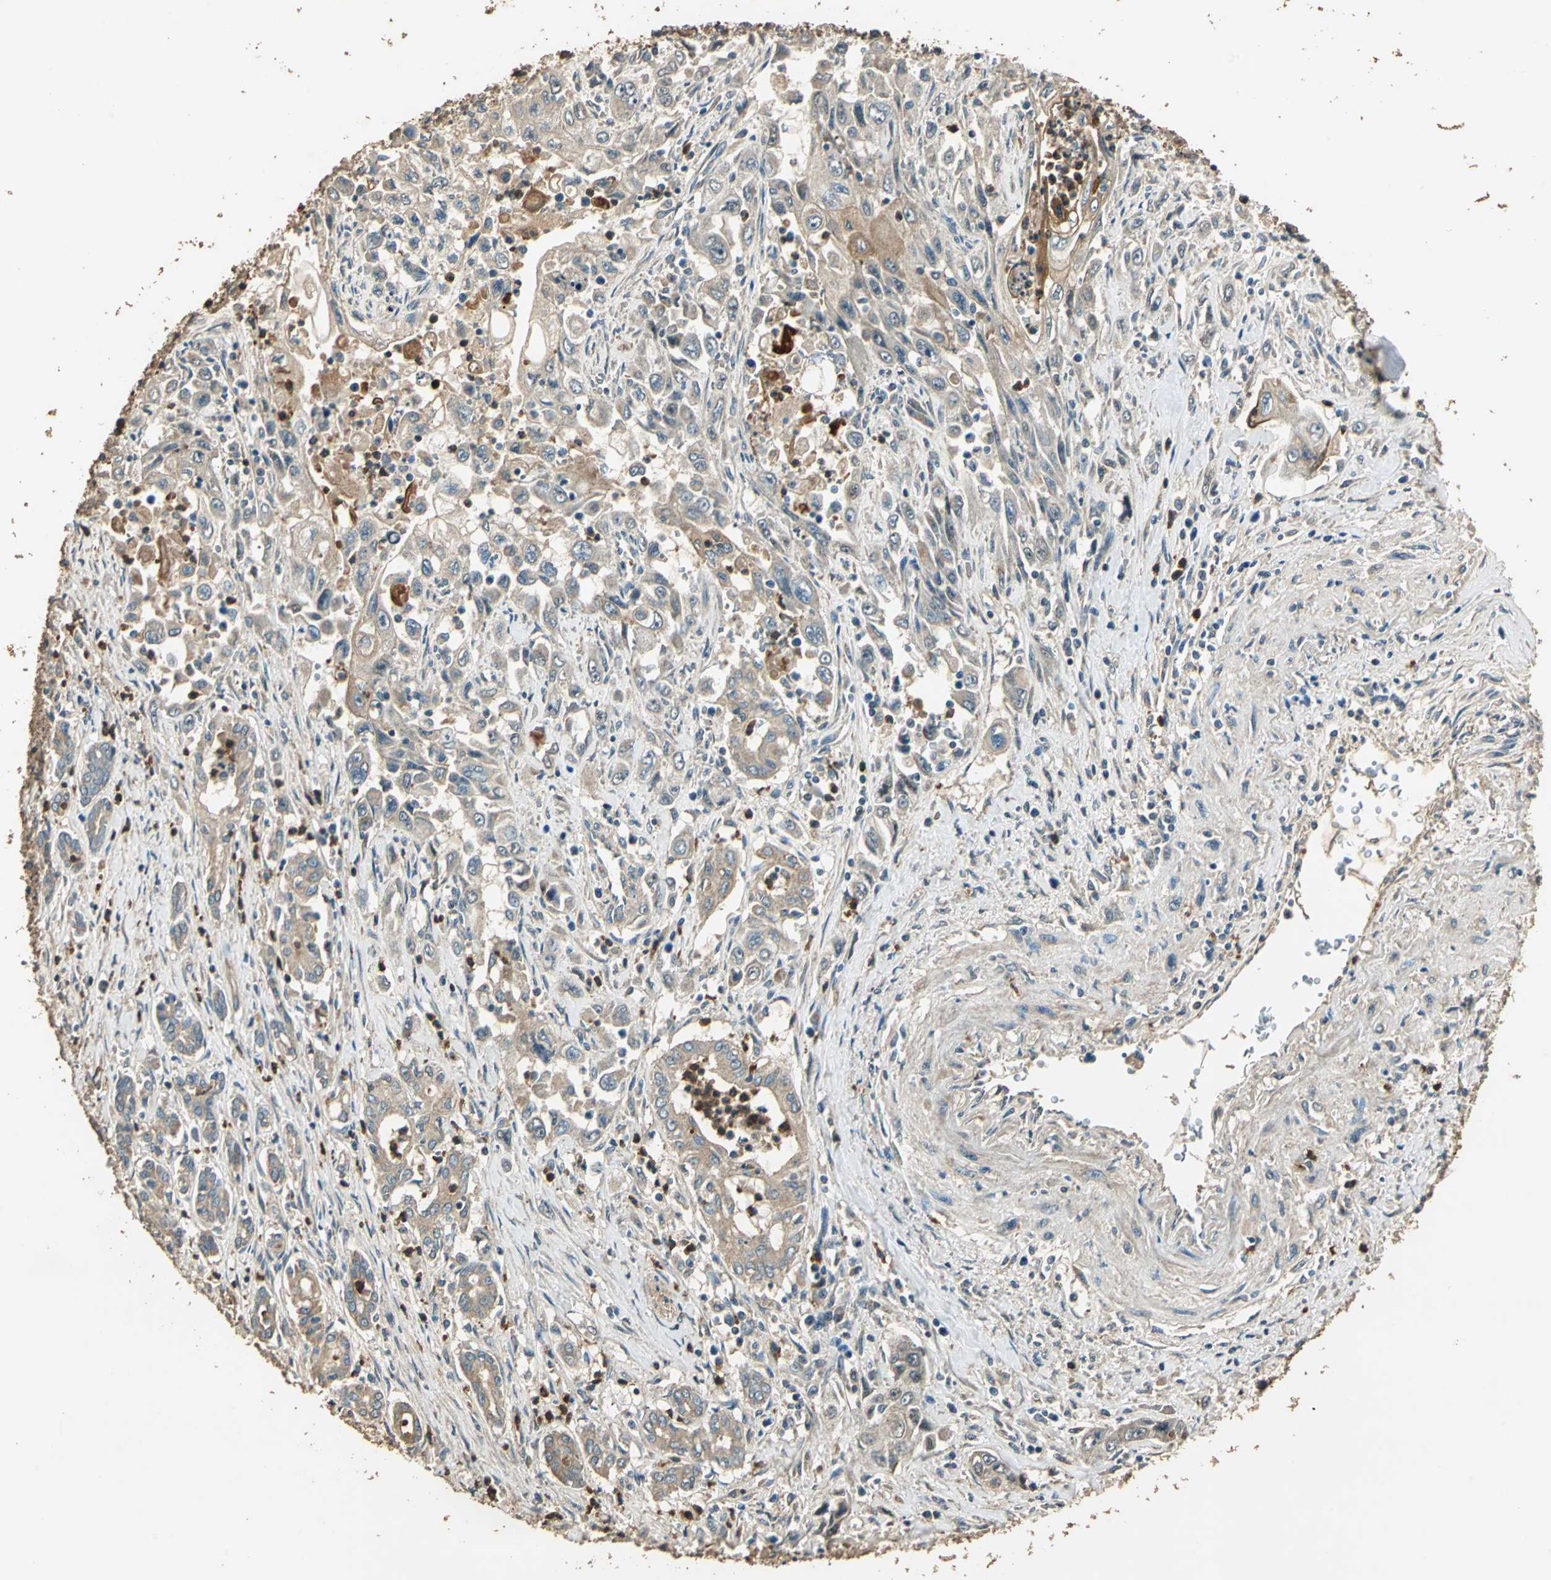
{"staining": {"intensity": "weak", "quantity": ">75%", "location": "cytoplasmic/membranous"}, "tissue": "pancreatic cancer", "cell_type": "Tumor cells", "image_type": "cancer", "snomed": [{"axis": "morphology", "description": "Adenocarcinoma, NOS"}, {"axis": "topography", "description": "Pancreas"}], "caption": "Protein staining of pancreatic adenocarcinoma tissue reveals weak cytoplasmic/membranous staining in about >75% of tumor cells.", "gene": "TMPRSS4", "patient": {"sex": "male", "age": 70}}